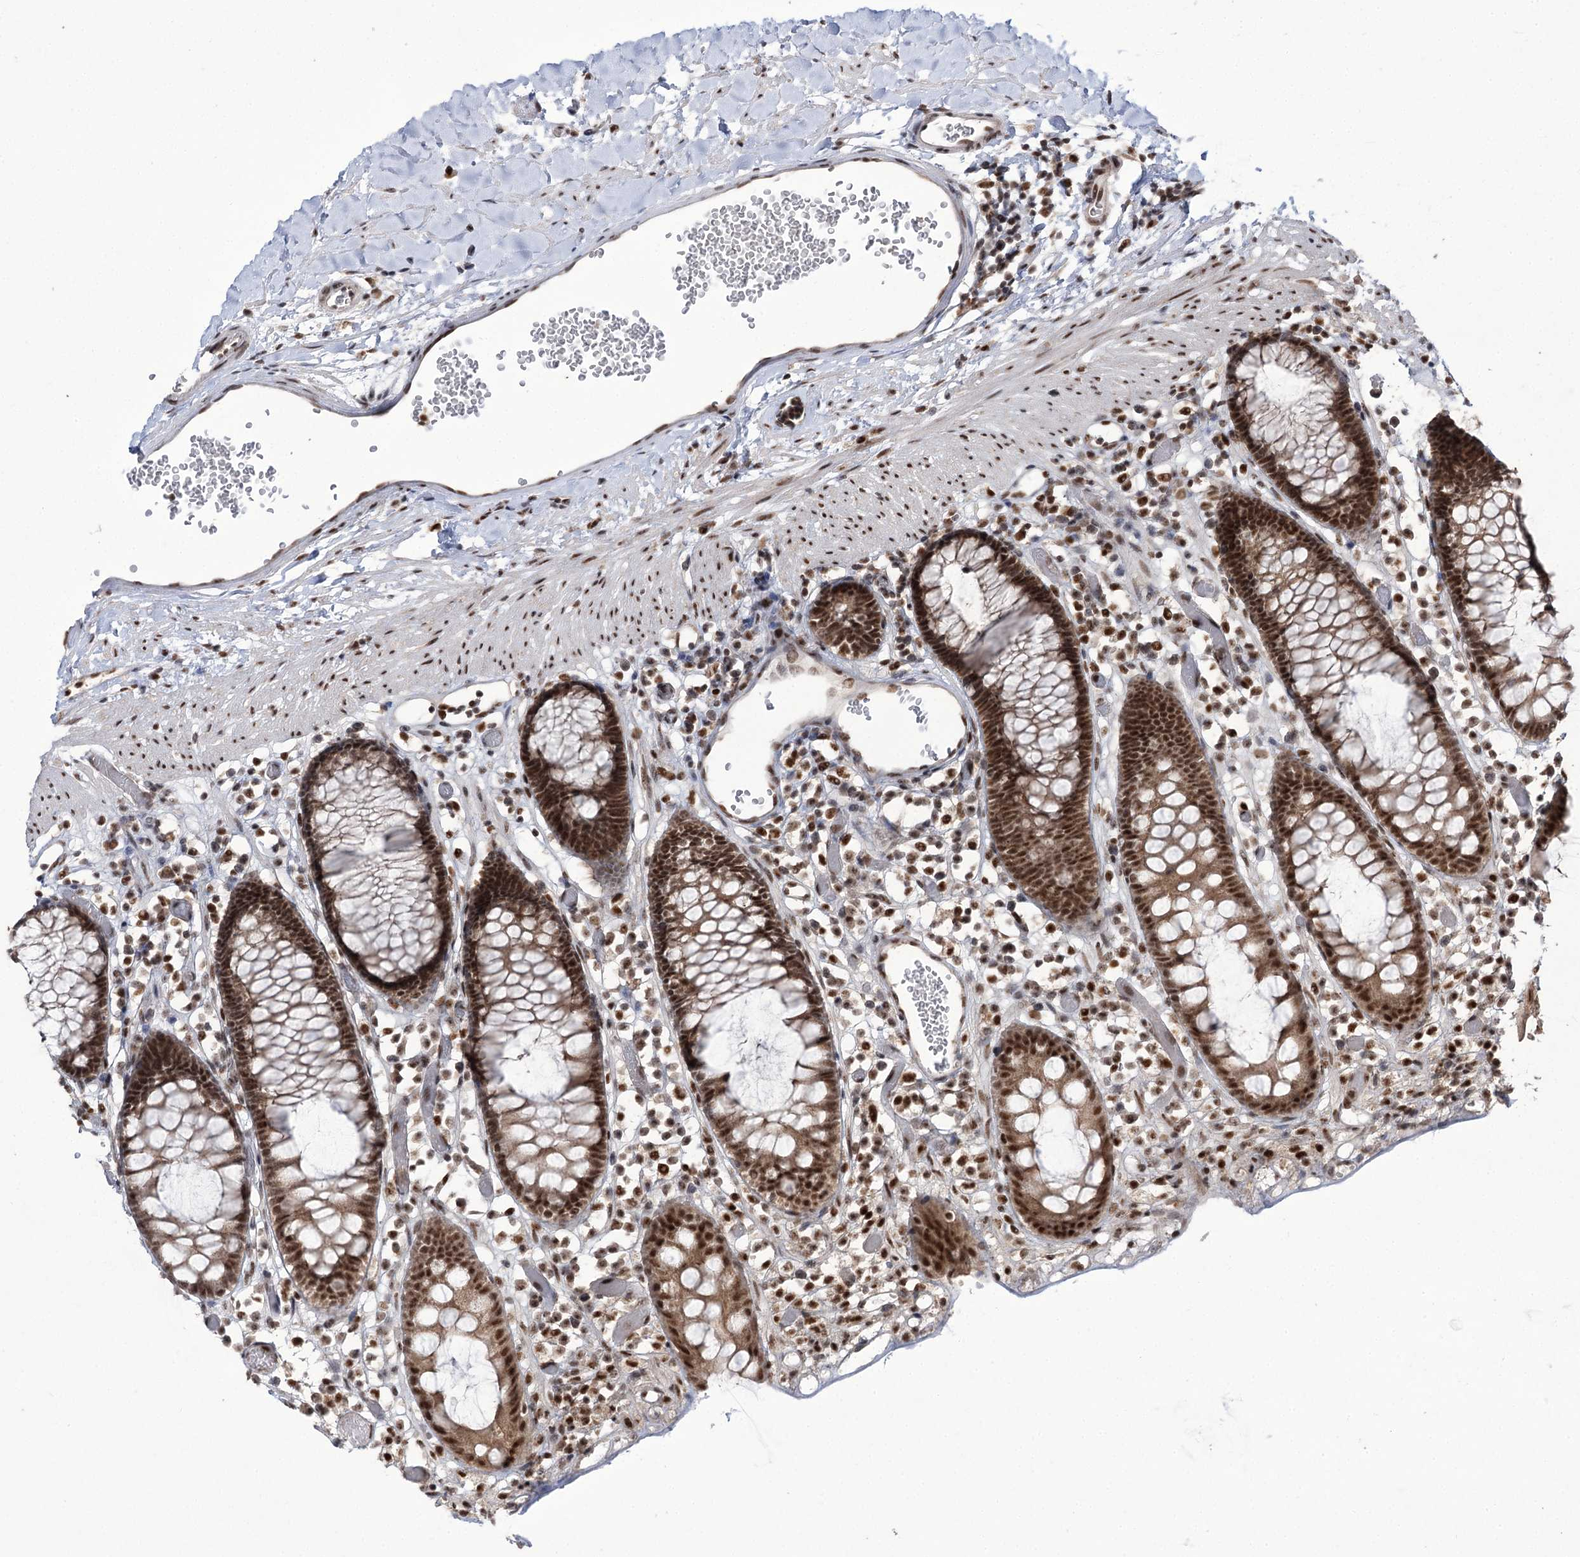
{"staining": {"intensity": "strong", "quantity": ">75%", "location": "nuclear"}, "tissue": "colon", "cell_type": "Endothelial cells", "image_type": "normal", "snomed": [{"axis": "morphology", "description": "Normal tissue, NOS"}, {"axis": "topography", "description": "Colon"}], "caption": "Colon stained with DAB immunohistochemistry (IHC) exhibits high levels of strong nuclear expression in approximately >75% of endothelial cells.", "gene": "ERCC3", "patient": {"sex": "male", "age": 14}}